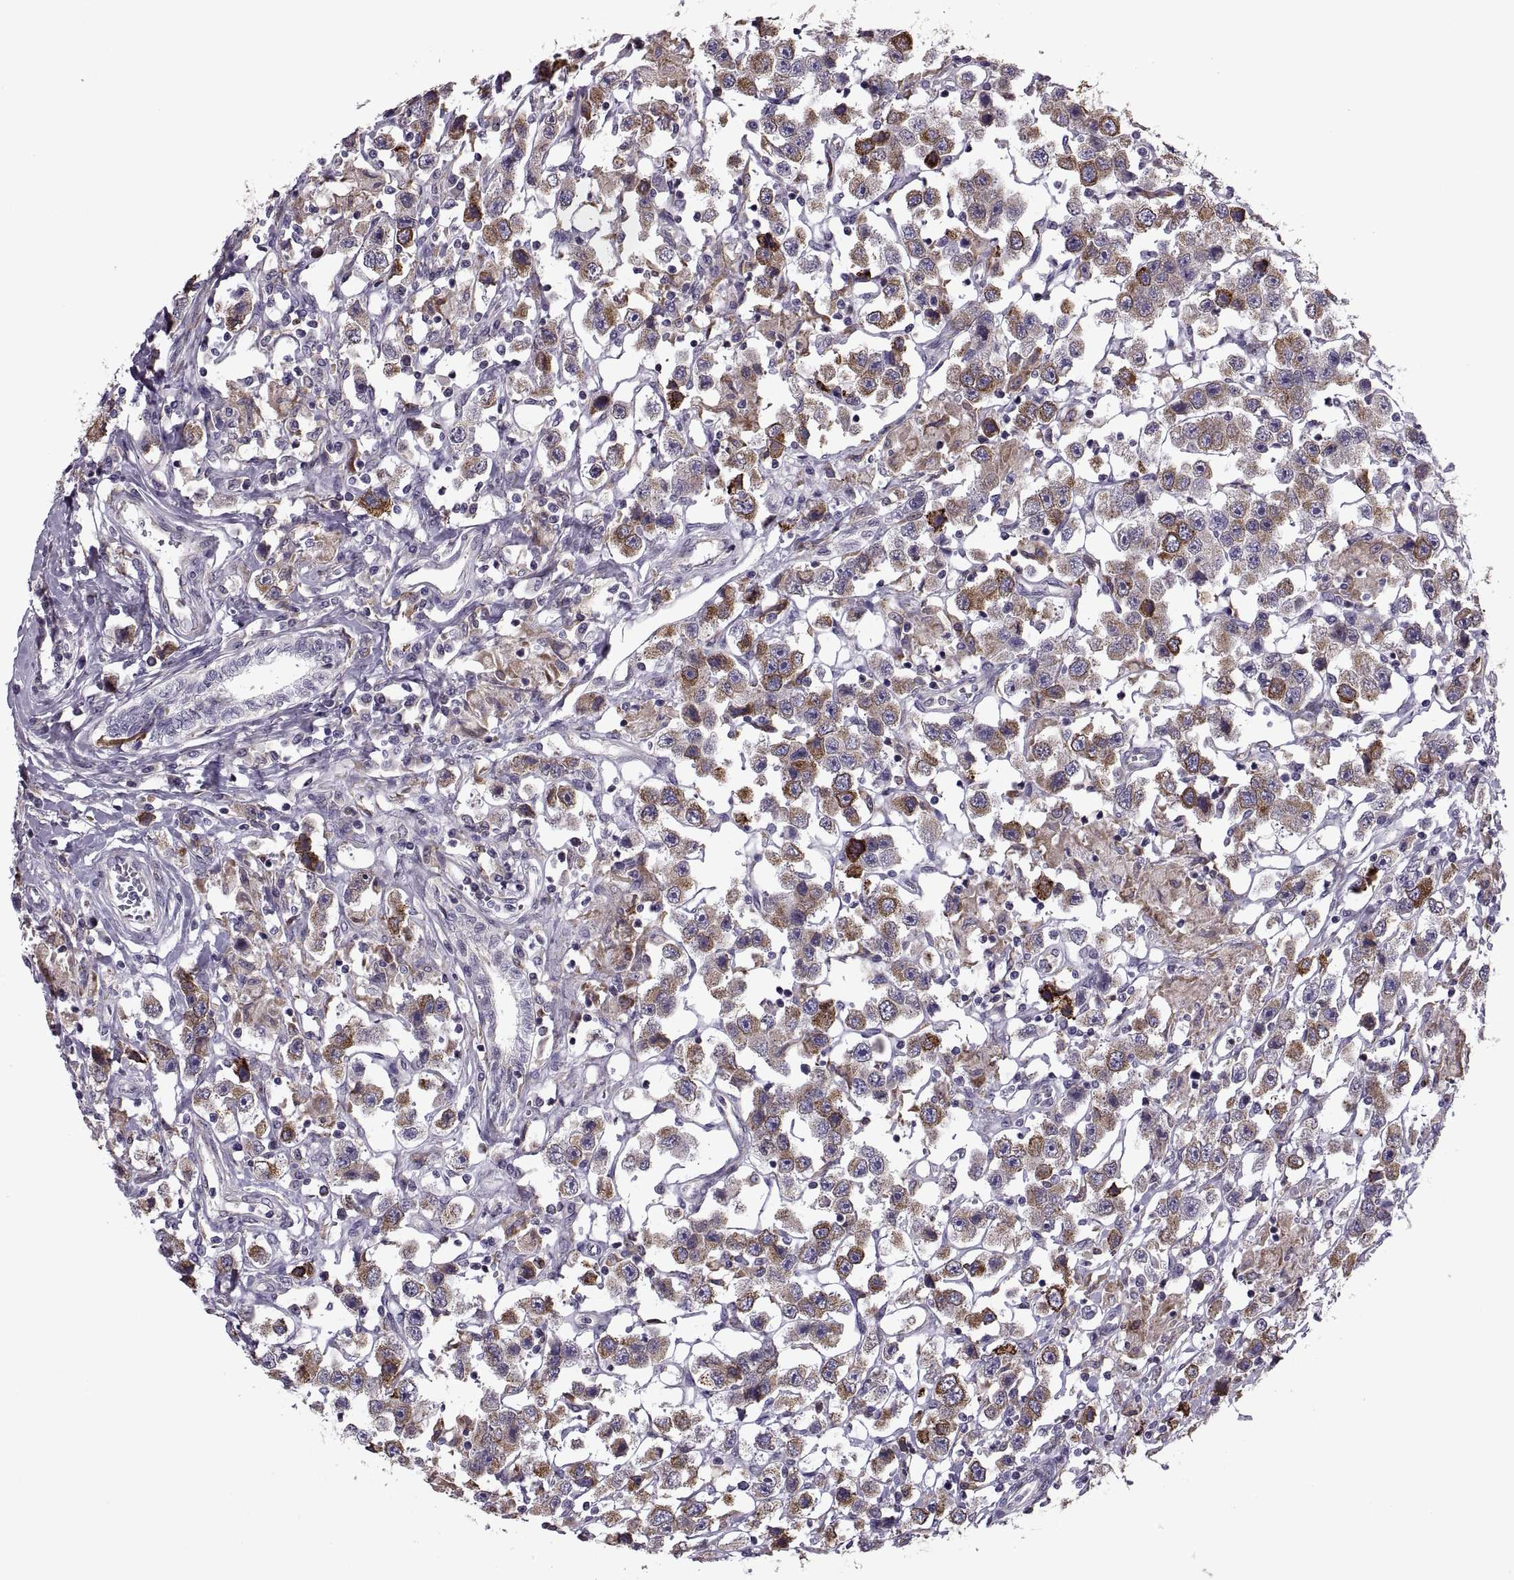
{"staining": {"intensity": "strong", "quantity": "25%-75%", "location": "cytoplasmic/membranous"}, "tissue": "testis cancer", "cell_type": "Tumor cells", "image_type": "cancer", "snomed": [{"axis": "morphology", "description": "Seminoma, NOS"}, {"axis": "topography", "description": "Testis"}], "caption": "DAB (3,3'-diaminobenzidine) immunohistochemical staining of testis cancer (seminoma) reveals strong cytoplasmic/membranous protein expression in about 25%-75% of tumor cells. The protein of interest is shown in brown color, while the nuclei are stained blue.", "gene": "LETM2", "patient": {"sex": "male", "age": 45}}